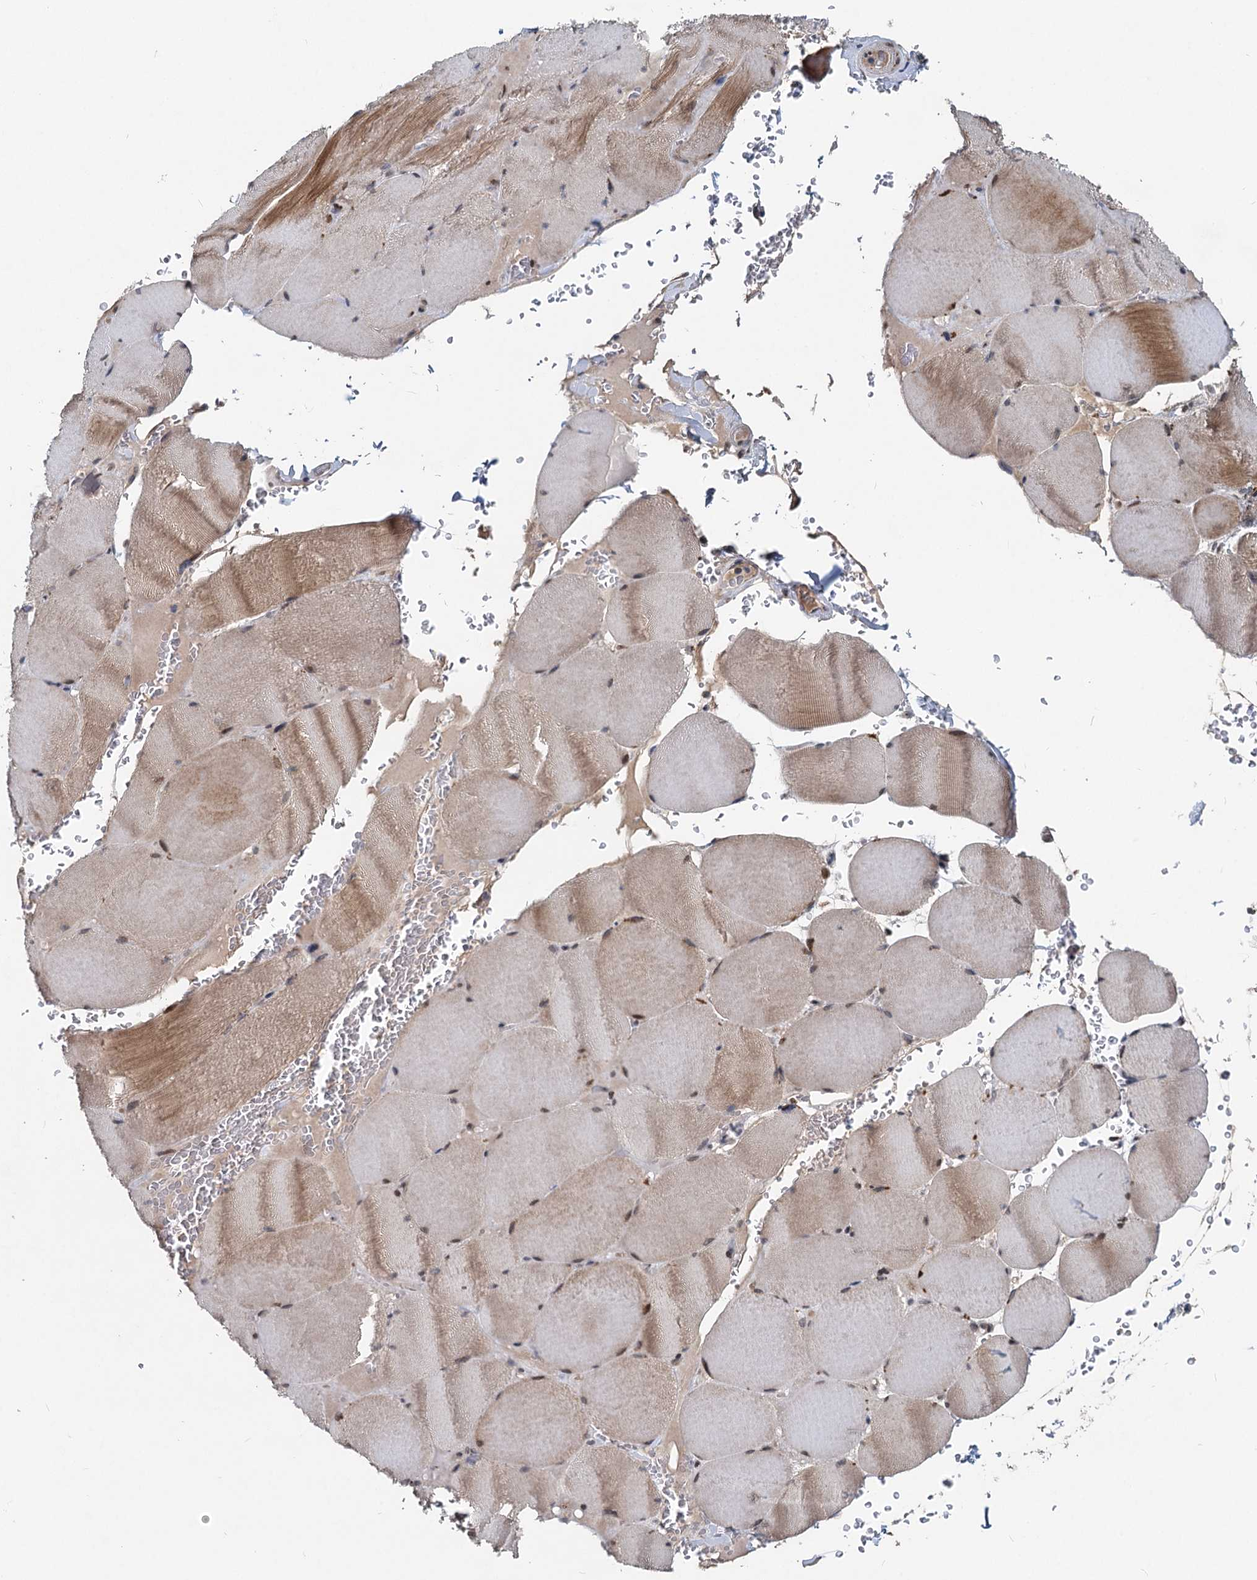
{"staining": {"intensity": "moderate", "quantity": "25%-75%", "location": "cytoplasmic/membranous,nuclear"}, "tissue": "skeletal muscle", "cell_type": "Myocytes", "image_type": "normal", "snomed": [{"axis": "morphology", "description": "Normal tissue, NOS"}, {"axis": "topography", "description": "Skeletal muscle"}, {"axis": "topography", "description": "Head-Neck"}], "caption": "Immunohistochemistry (IHC) histopathology image of unremarkable human skeletal muscle stained for a protein (brown), which displays medium levels of moderate cytoplasmic/membranous,nuclear staining in about 25%-75% of myocytes.", "gene": "RITA1", "patient": {"sex": "male", "age": 66}}